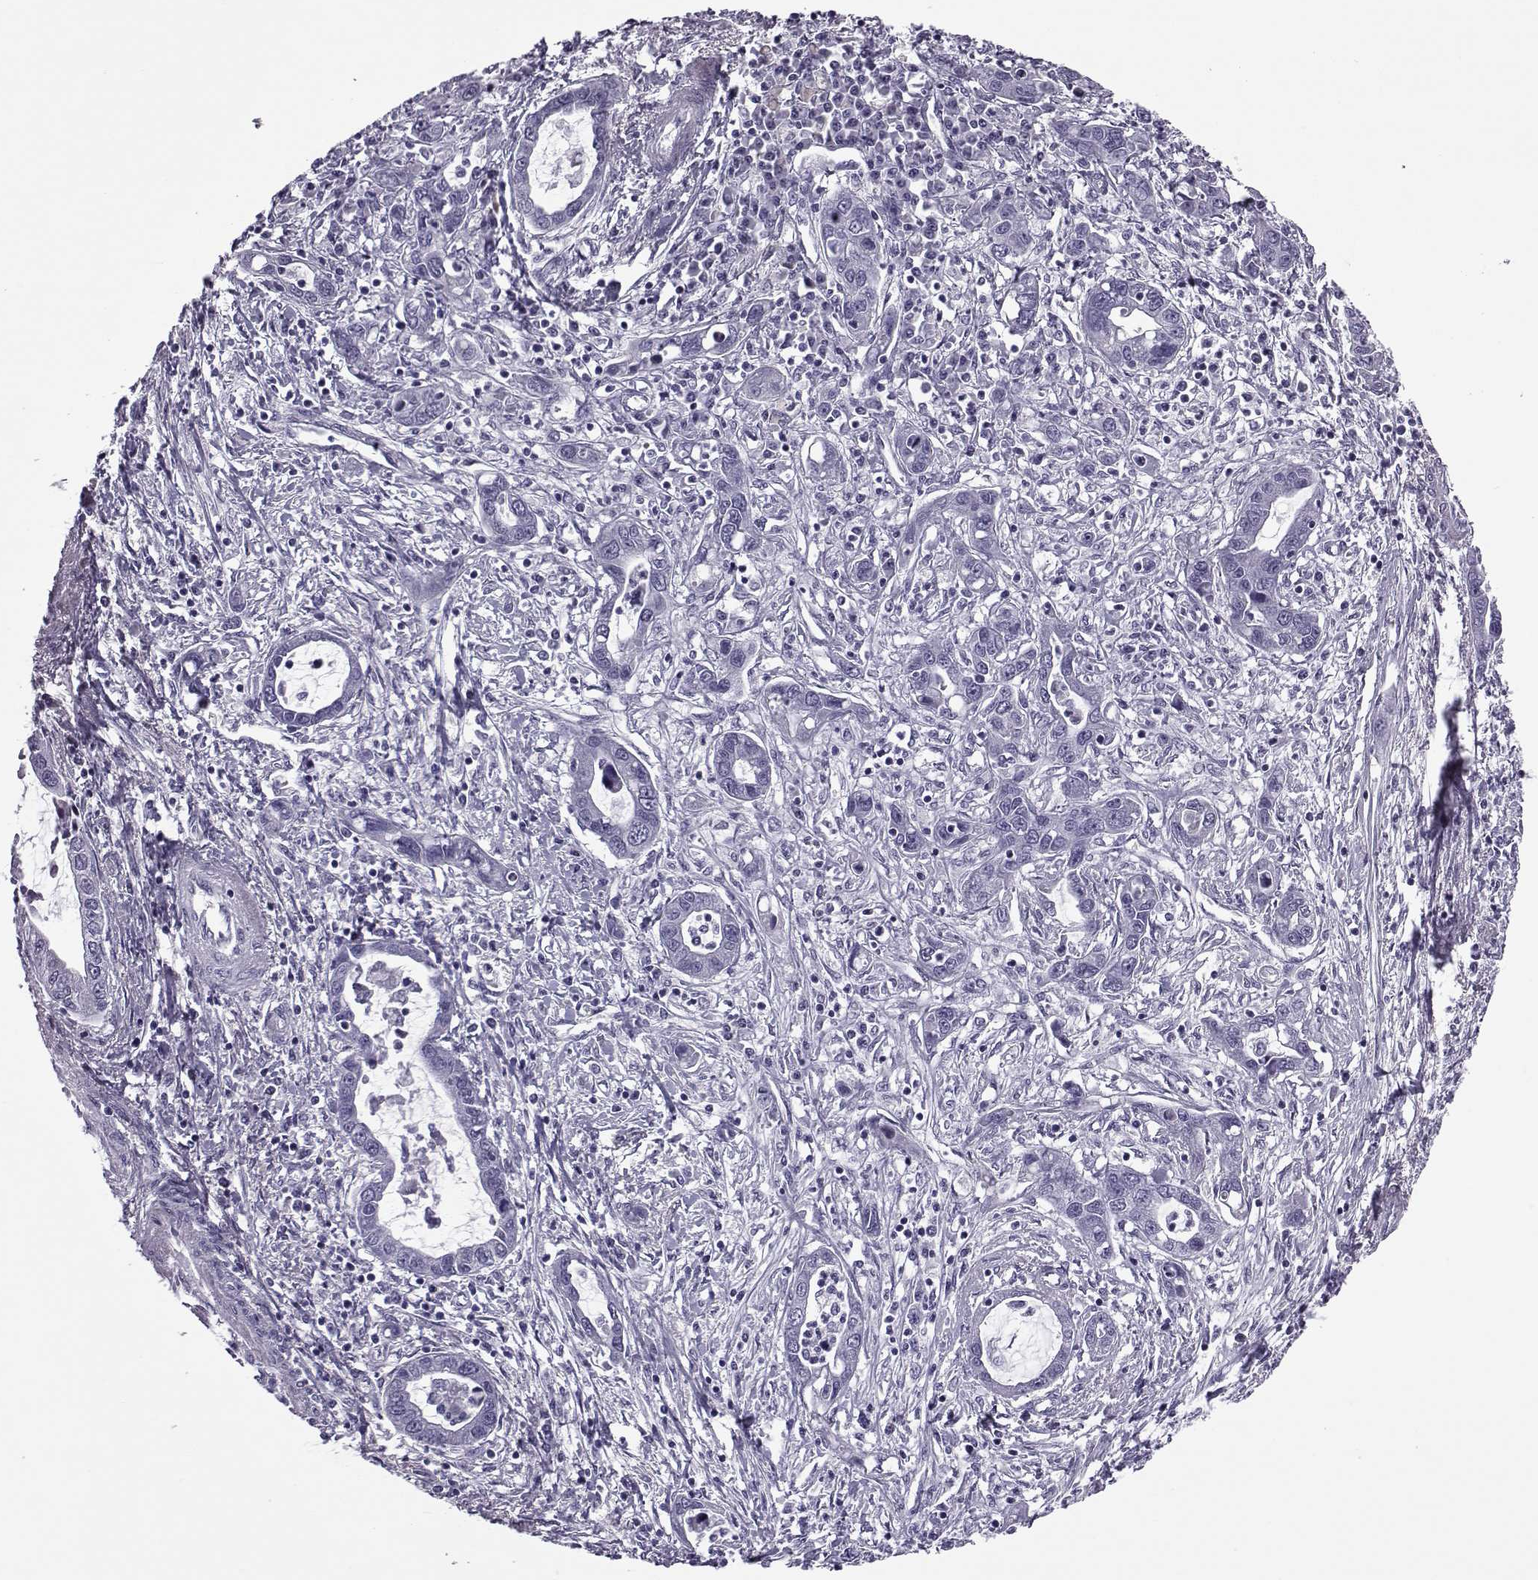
{"staining": {"intensity": "negative", "quantity": "none", "location": "none"}, "tissue": "liver cancer", "cell_type": "Tumor cells", "image_type": "cancer", "snomed": [{"axis": "morphology", "description": "Cholangiocarcinoma"}, {"axis": "topography", "description": "Liver"}], "caption": "Protein analysis of liver cancer reveals no significant expression in tumor cells.", "gene": "OIP5", "patient": {"sex": "male", "age": 58}}